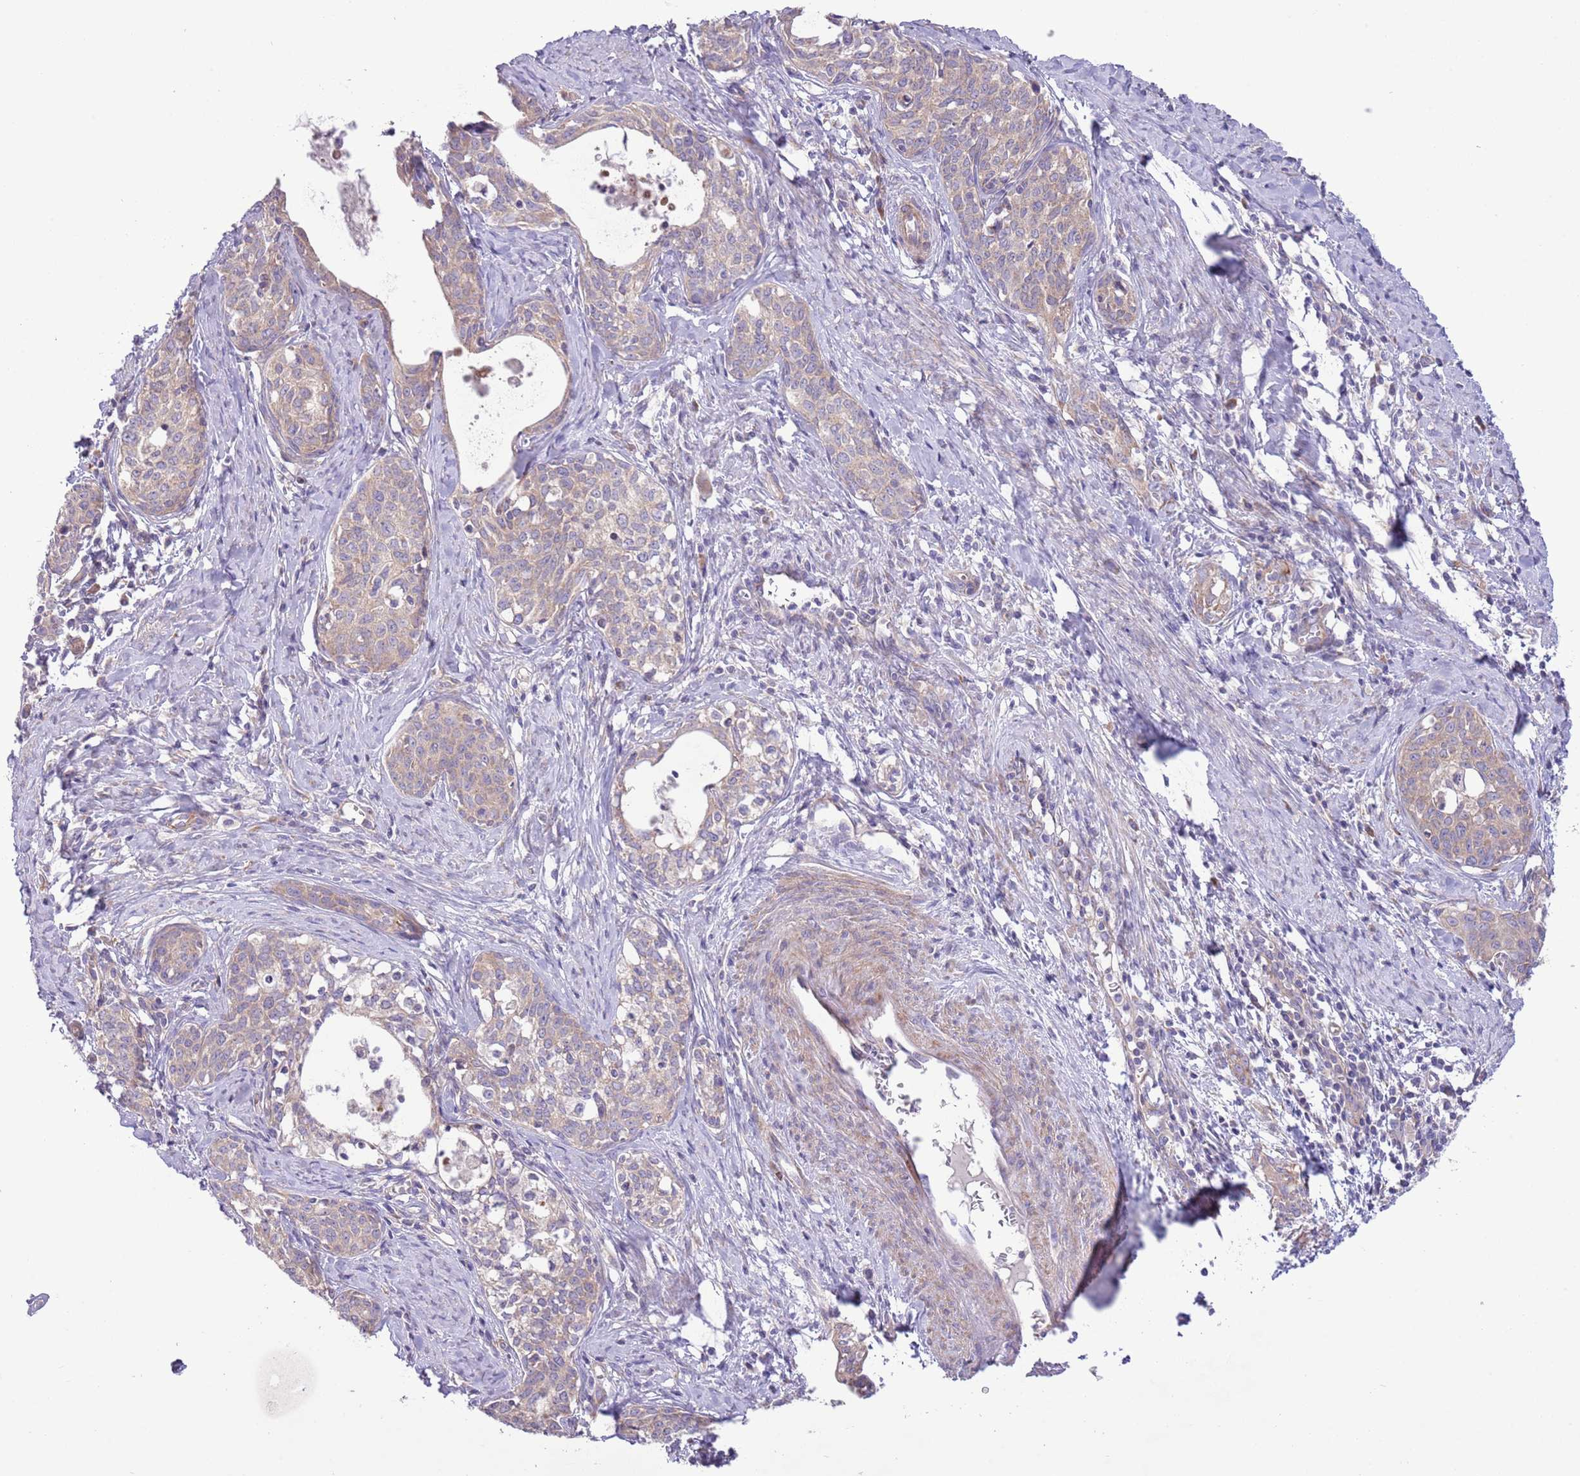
{"staining": {"intensity": "weak", "quantity": "25%-75%", "location": "cytoplasmic/membranous"}, "tissue": "cervical cancer", "cell_type": "Tumor cells", "image_type": "cancer", "snomed": [{"axis": "morphology", "description": "Squamous cell carcinoma, NOS"}, {"axis": "topography", "description": "Cervix"}], "caption": "The immunohistochemical stain labels weak cytoplasmic/membranous staining in tumor cells of cervical cancer tissue.", "gene": "TOMM5", "patient": {"sex": "female", "age": 52}}